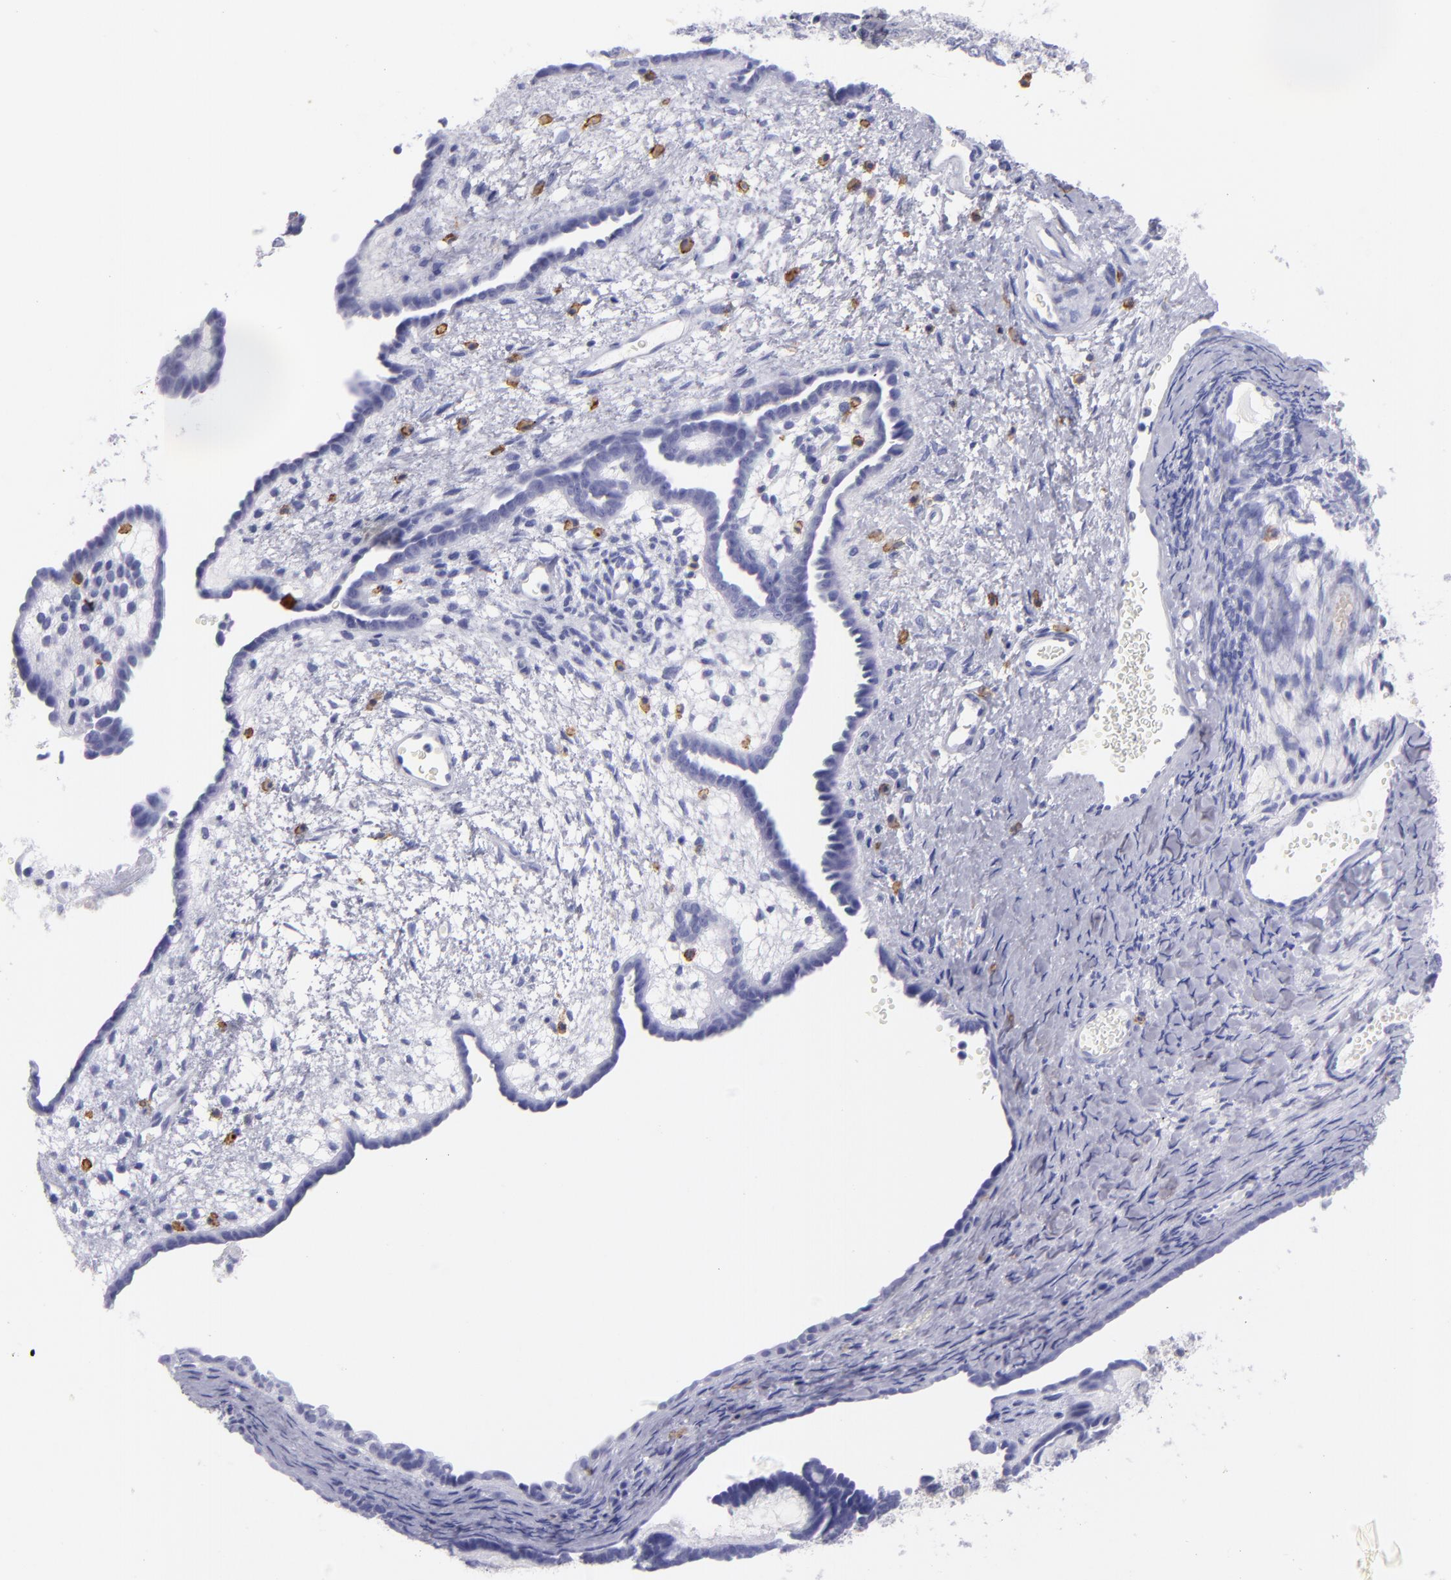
{"staining": {"intensity": "negative", "quantity": "none", "location": "none"}, "tissue": "endometrial cancer", "cell_type": "Tumor cells", "image_type": "cancer", "snomed": [{"axis": "morphology", "description": "Neoplasm, malignant, NOS"}, {"axis": "topography", "description": "Endometrium"}], "caption": "Histopathology image shows no significant protein positivity in tumor cells of malignant neoplasm (endometrial). (DAB immunohistochemistry (IHC), high magnification).", "gene": "CD82", "patient": {"sex": "female", "age": 74}}